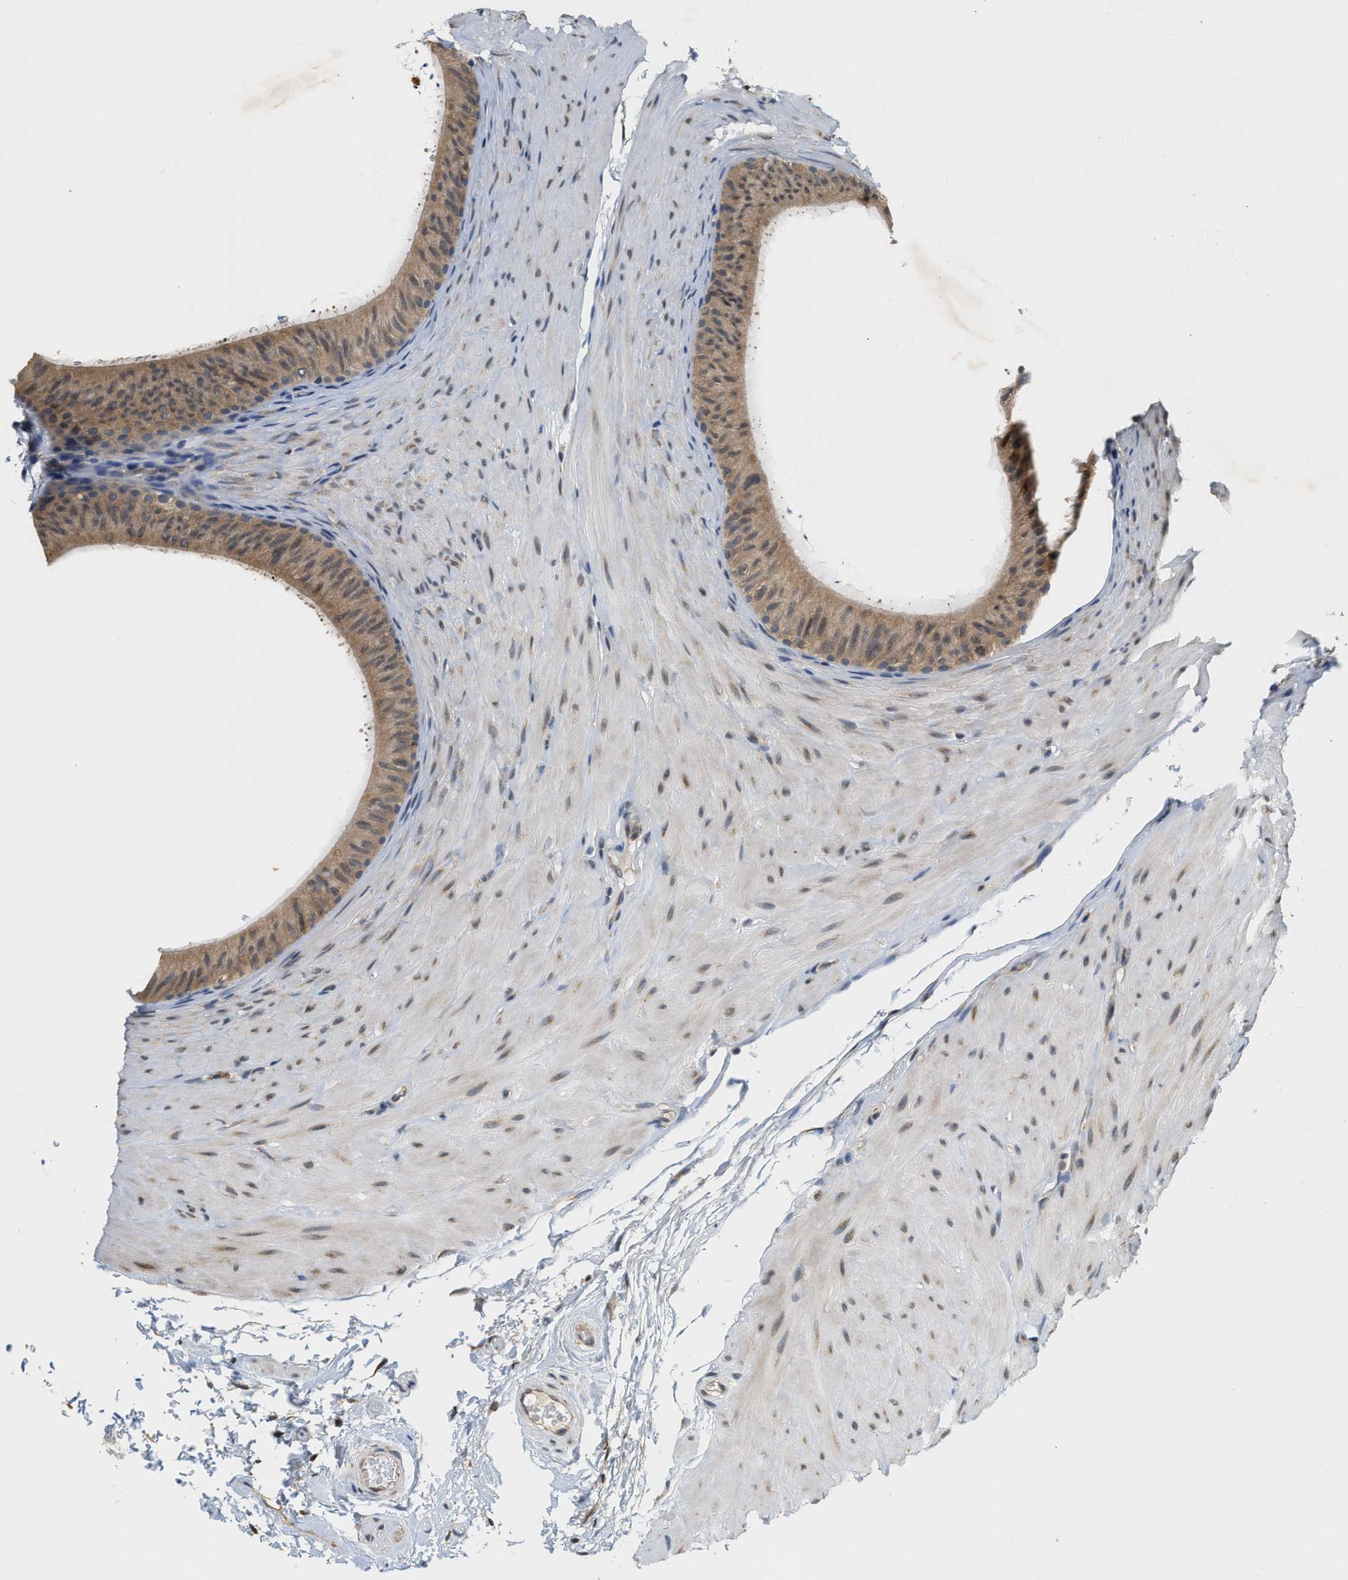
{"staining": {"intensity": "moderate", "quantity": ">75%", "location": "cytoplasmic/membranous"}, "tissue": "epididymis", "cell_type": "Glandular cells", "image_type": "normal", "snomed": [{"axis": "morphology", "description": "Normal tissue, NOS"}, {"axis": "topography", "description": "Epididymis"}], "caption": "About >75% of glandular cells in benign human epididymis show moderate cytoplasmic/membranous protein positivity as visualized by brown immunohistochemical staining.", "gene": "GIGYF1", "patient": {"sex": "male", "age": 34}}